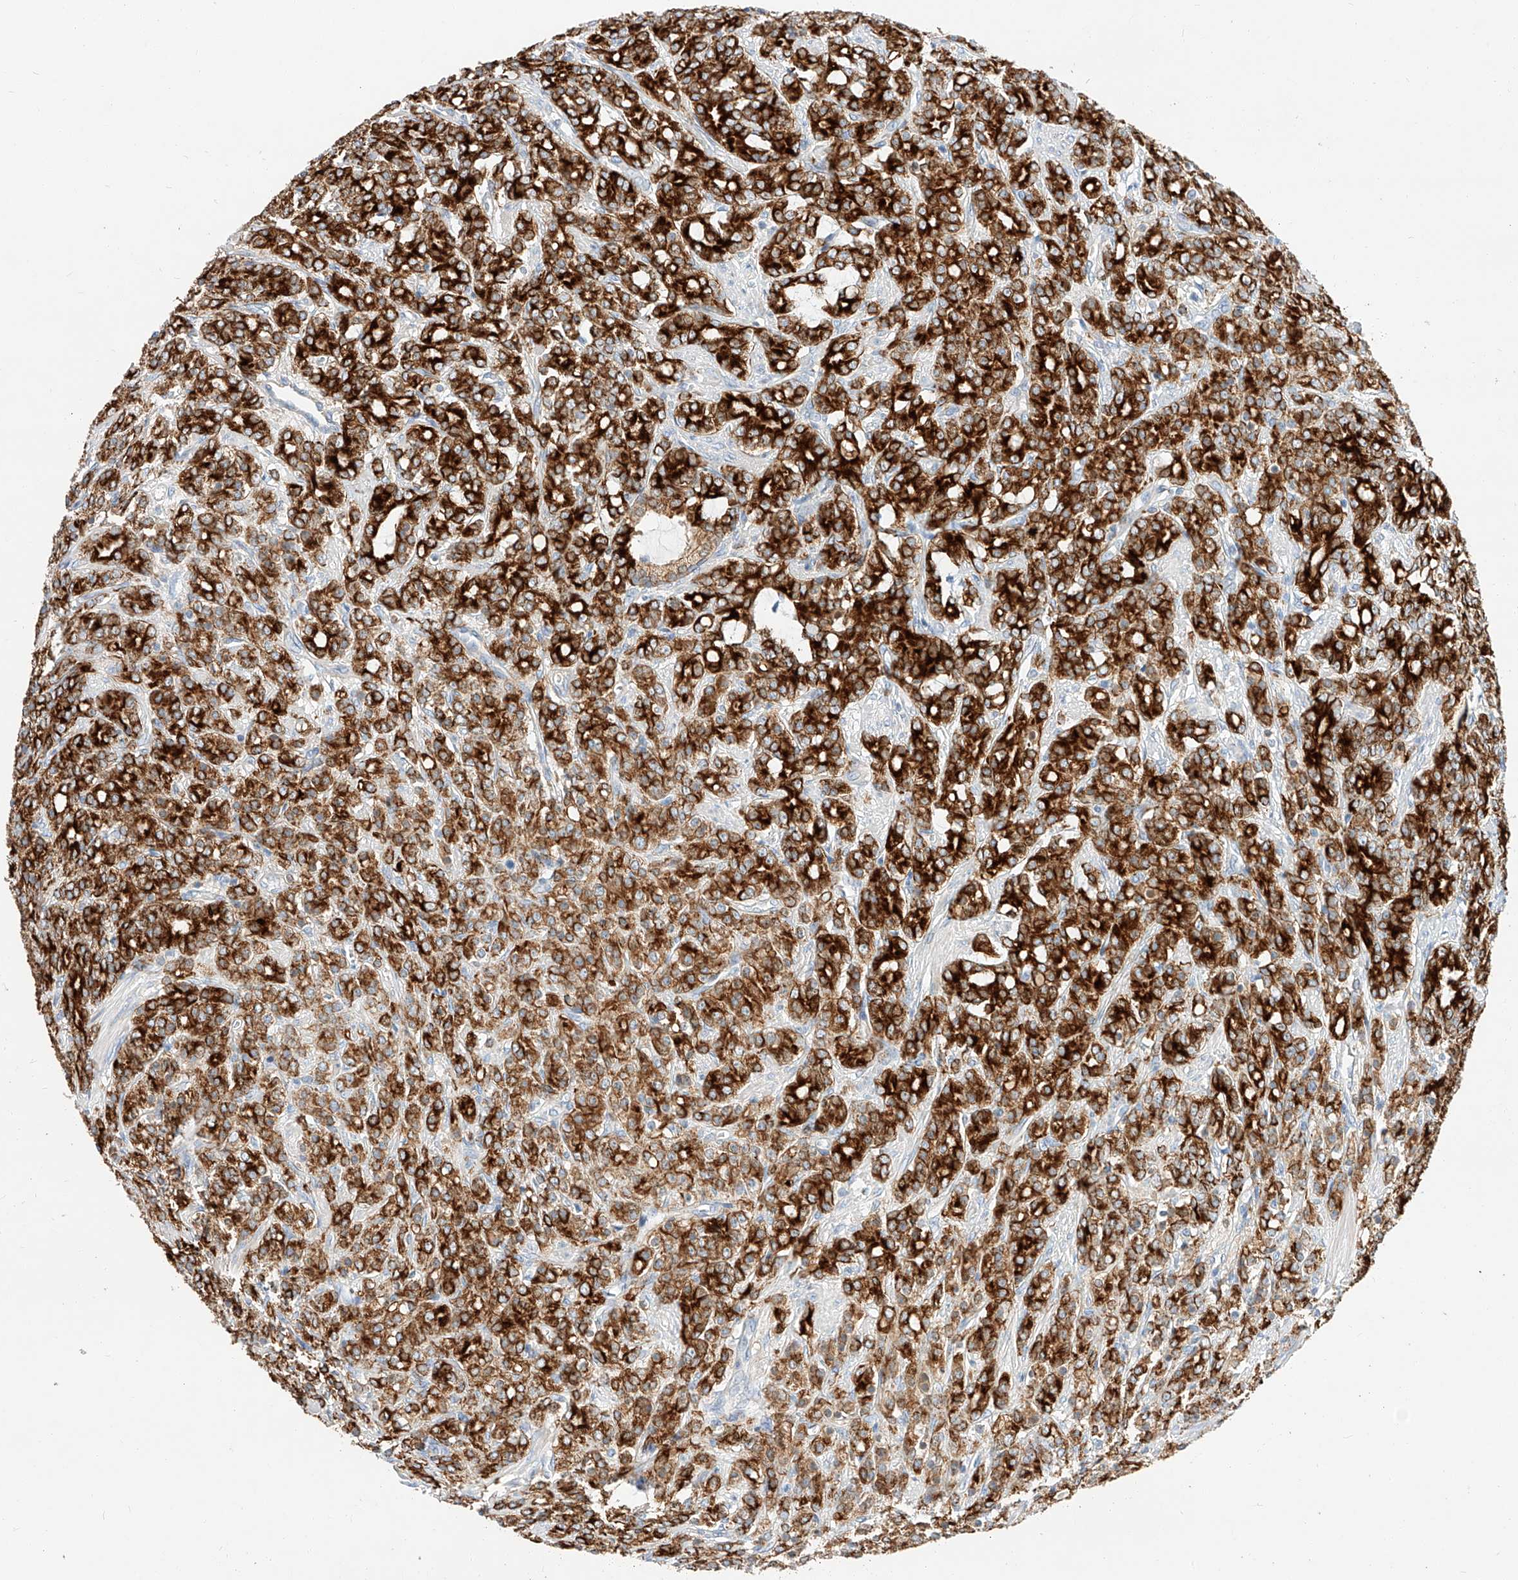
{"staining": {"intensity": "strong", "quantity": ">75%", "location": "cytoplasmic/membranous"}, "tissue": "prostate cancer", "cell_type": "Tumor cells", "image_type": "cancer", "snomed": [{"axis": "morphology", "description": "Adenocarcinoma, High grade"}, {"axis": "topography", "description": "Prostate"}], "caption": "Immunohistochemistry of prostate cancer reveals high levels of strong cytoplasmic/membranous expression in about >75% of tumor cells. The staining was performed using DAB (3,3'-diaminobenzidine), with brown indicating positive protein expression. Nuclei are stained blue with hematoxylin.", "gene": "MAP7", "patient": {"sex": "male", "age": 62}}